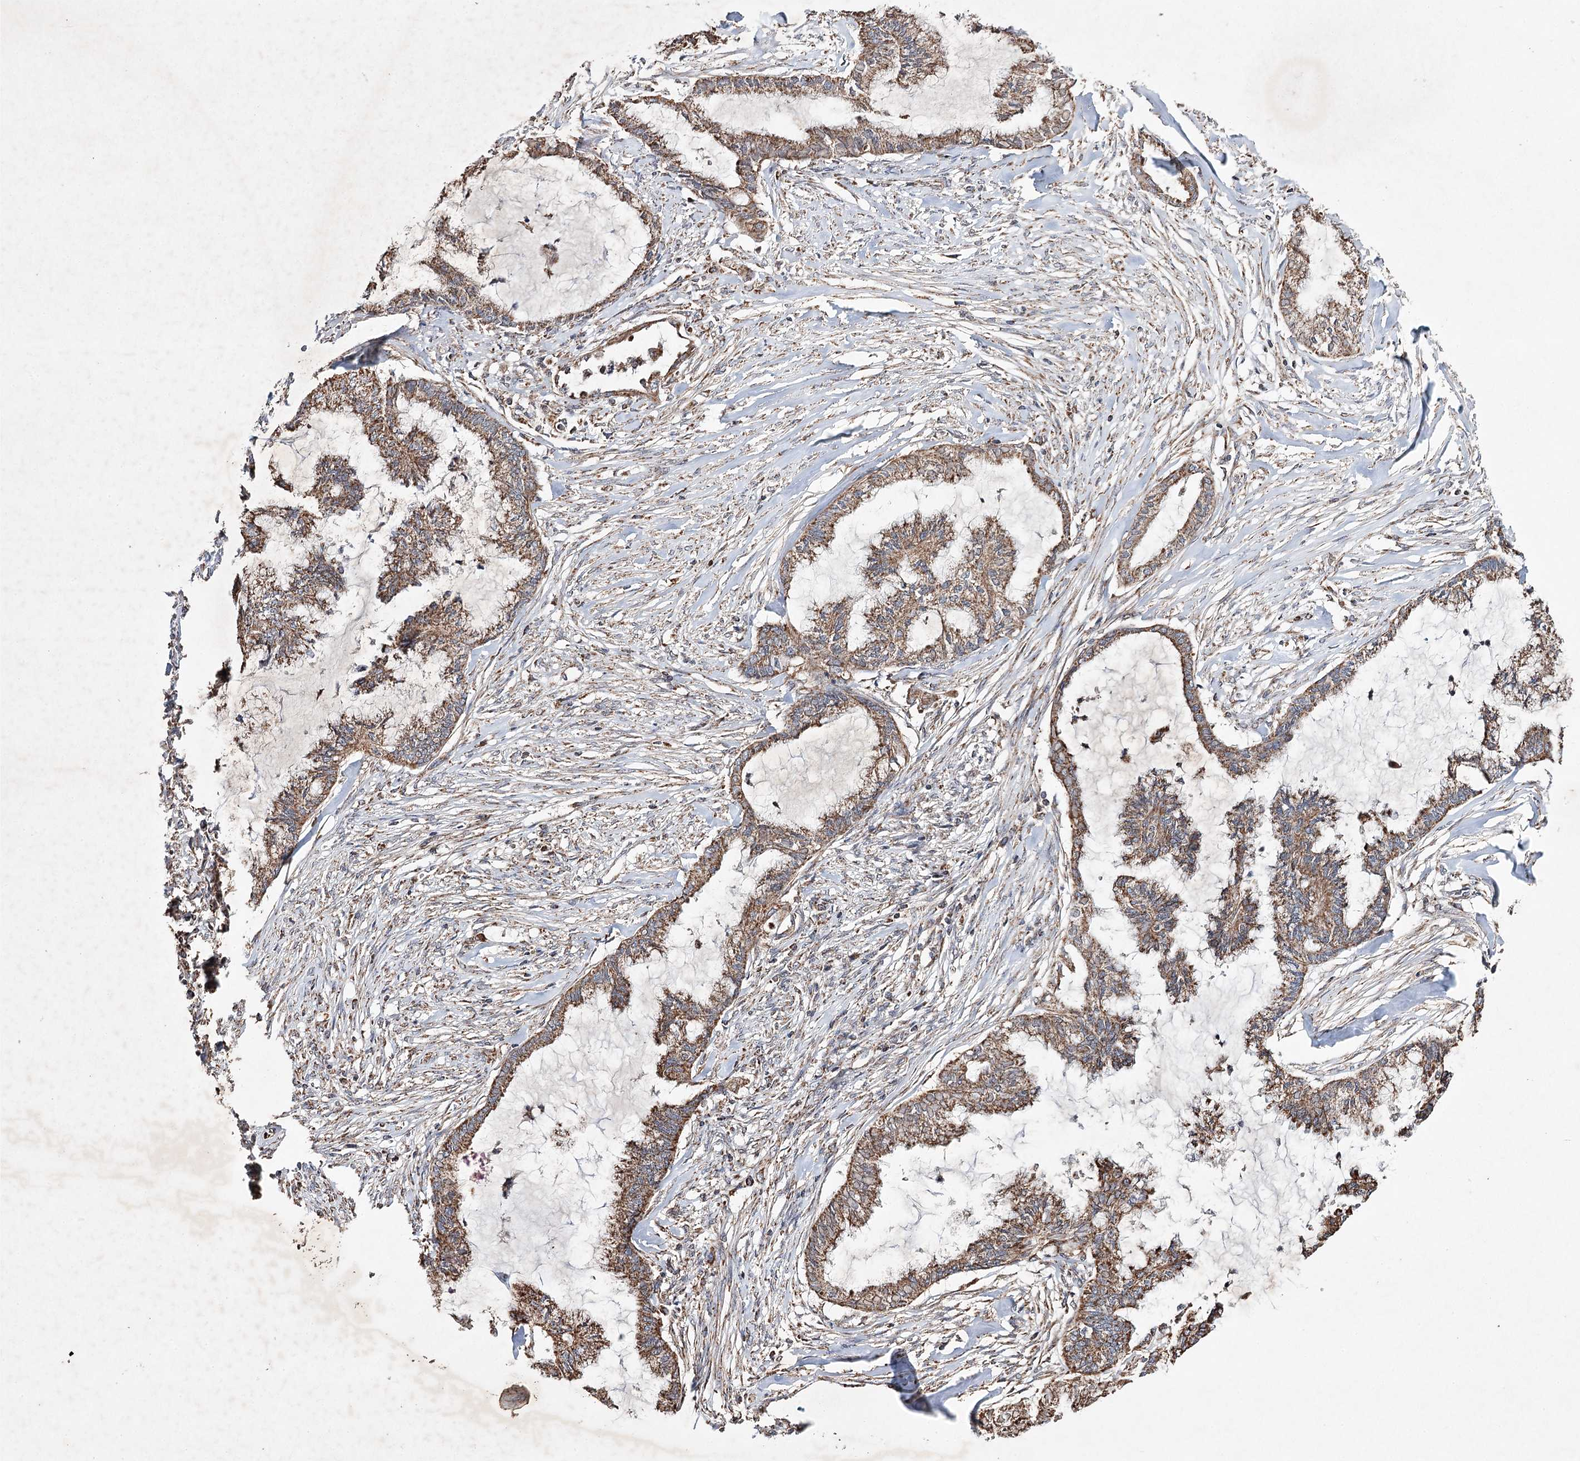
{"staining": {"intensity": "moderate", "quantity": ">75%", "location": "cytoplasmic/membranous"}, "tissue": "endometrial cancer", "cell_type": "Tumor cells", "image_type": "cancer", "snomed": [{"axis": "morphology", "description": "Adenocarcinoma, NOS"}, {"axis": "topography", "description": "Endometrium"}], "caption": "Immunohistochemical staining of endometrial adenocarcinoma demonstrates moderate cytoplasmic/membranous protein staining in approximately >75% of tumor cells.", "gene": "PIK3CB", "patient": {"sex": "female", "age": 86}}